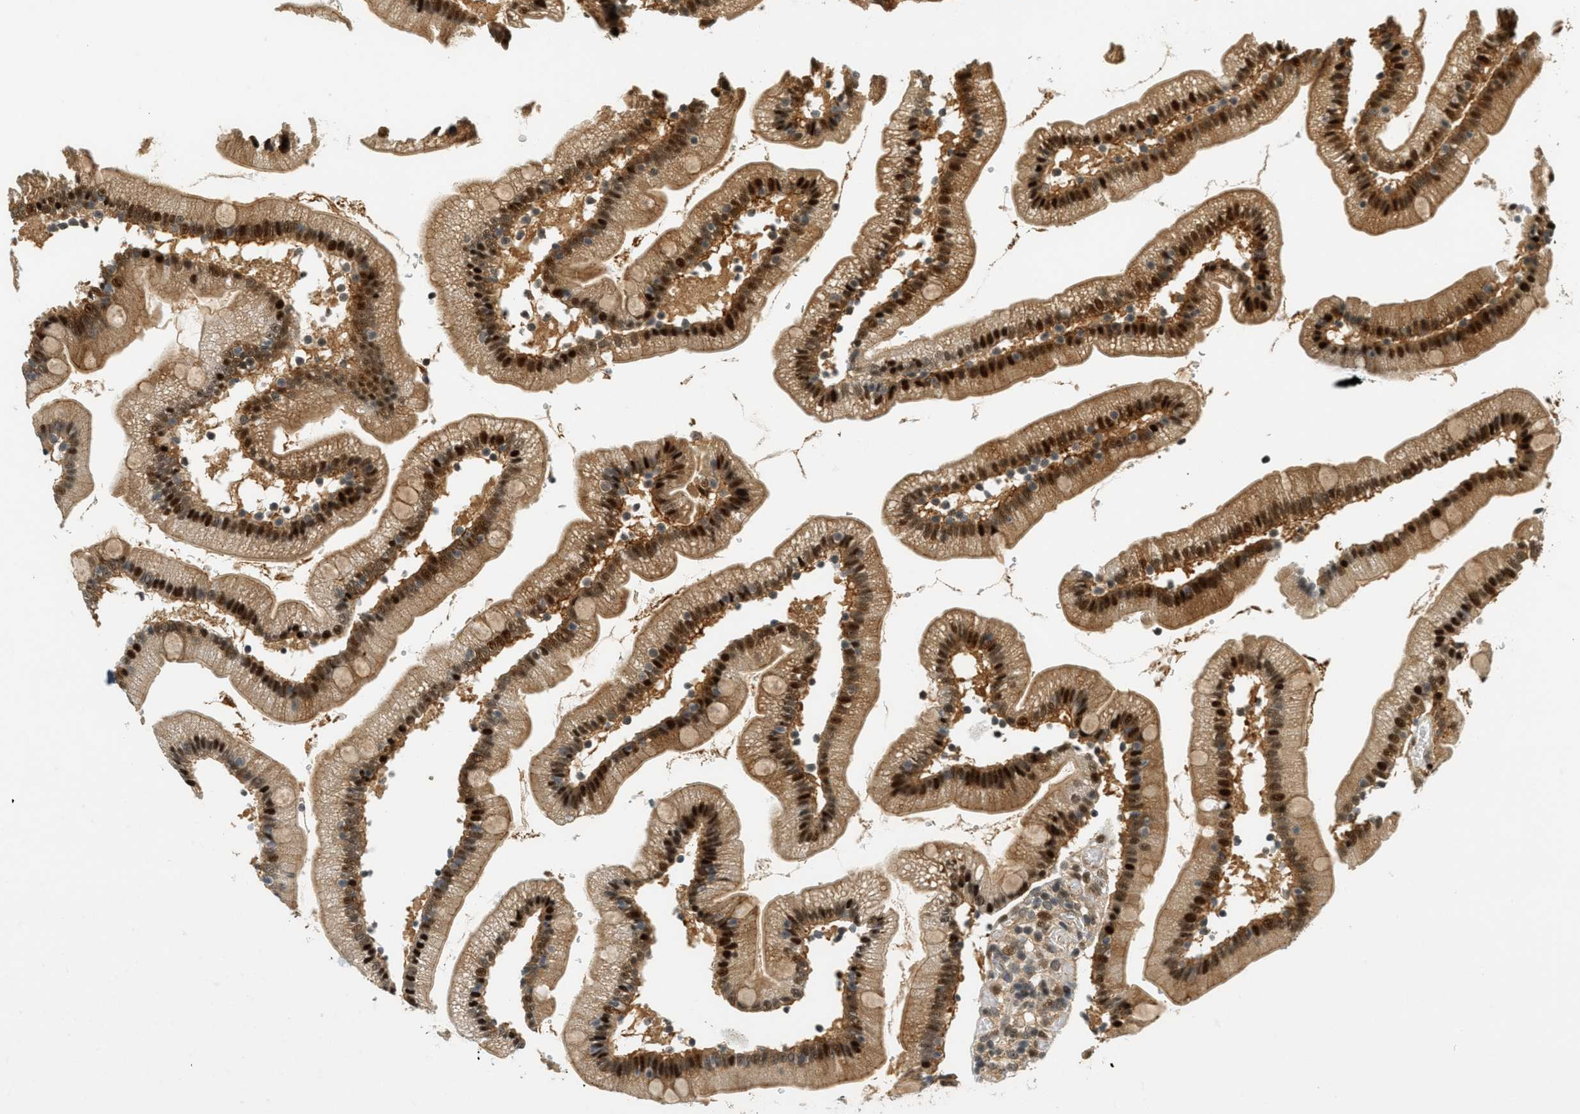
{"staining": {"intensity": "strong", "quantity": ">75%", "location": "cytoplasmic/membranous,nuclear"}, "tissue": "duodenum", "cell_type": "Glandular cells", "image_type": "normal", "snomed": [{"axis": "morphology", "description": "Normal tissue, NOS"}, {"axis": "topography", "description": "Duodenum"}], "caption": "Immunohistochemical staining of unremarkable human duodenum displays high levels of strong cytoplasmic/membranous,nuclear positivity in approximately >75% of glandular cells.", "gene": "FOXM1", "patient": {"sex": "male", "age": 66}}